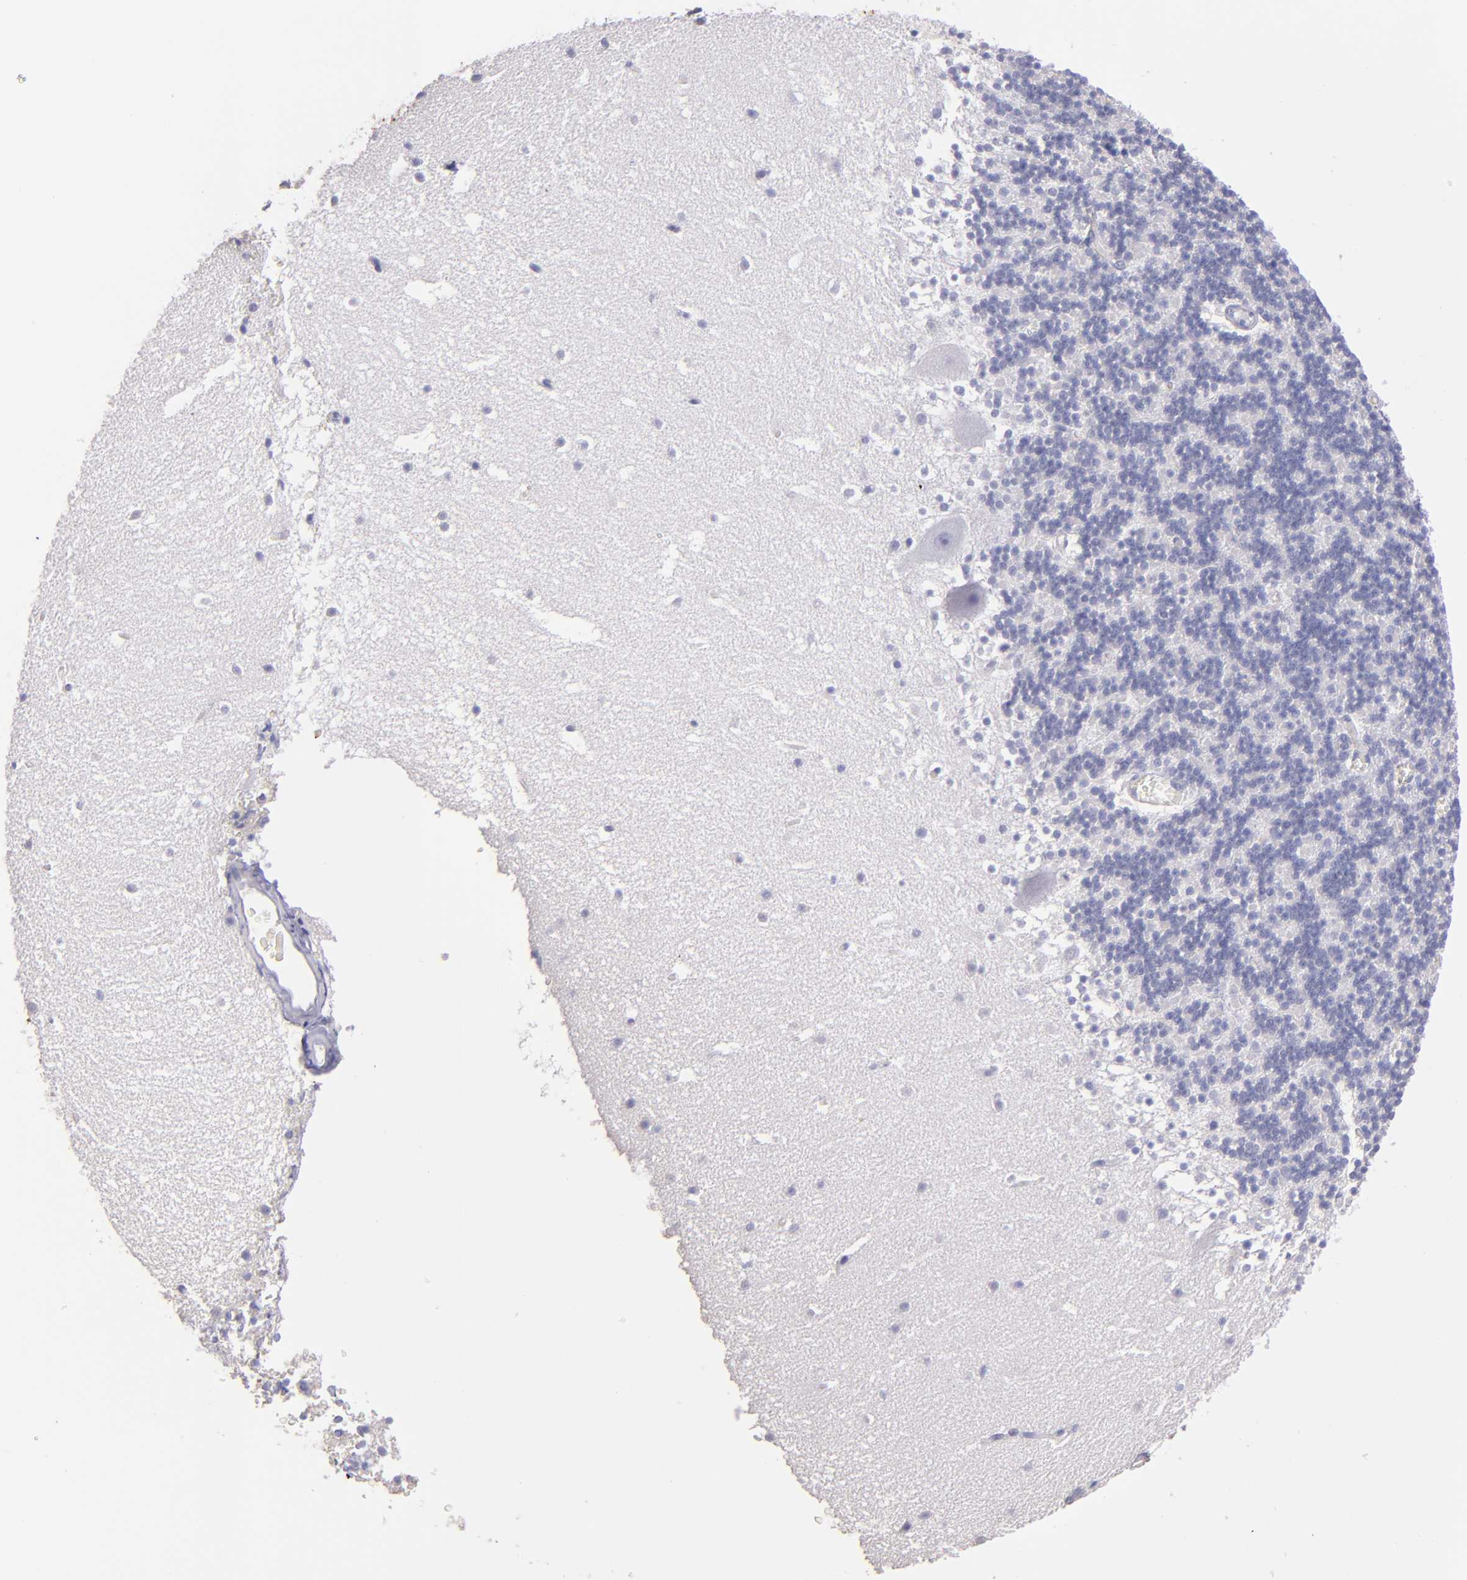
{"staining": {"intensity": "negative", "quantity": "none", "location": "none"}, "tissue": "cerebellum", "cell_type": "Cells in granular layer", "image_type": "normal", "snomed": [{"axis": "morphology", "description": "Normal tissue, NOS"}, {"axis": "topography", "description": "Cerebellum"}], "caption": "A high-resolution image shows immunohistochemistry (IHC) staining of benign cerebellum, which exhibits no significant positivity in cells in granular layer.", "gene": "TG", "patient": {"sex": "male", "age": 45}}